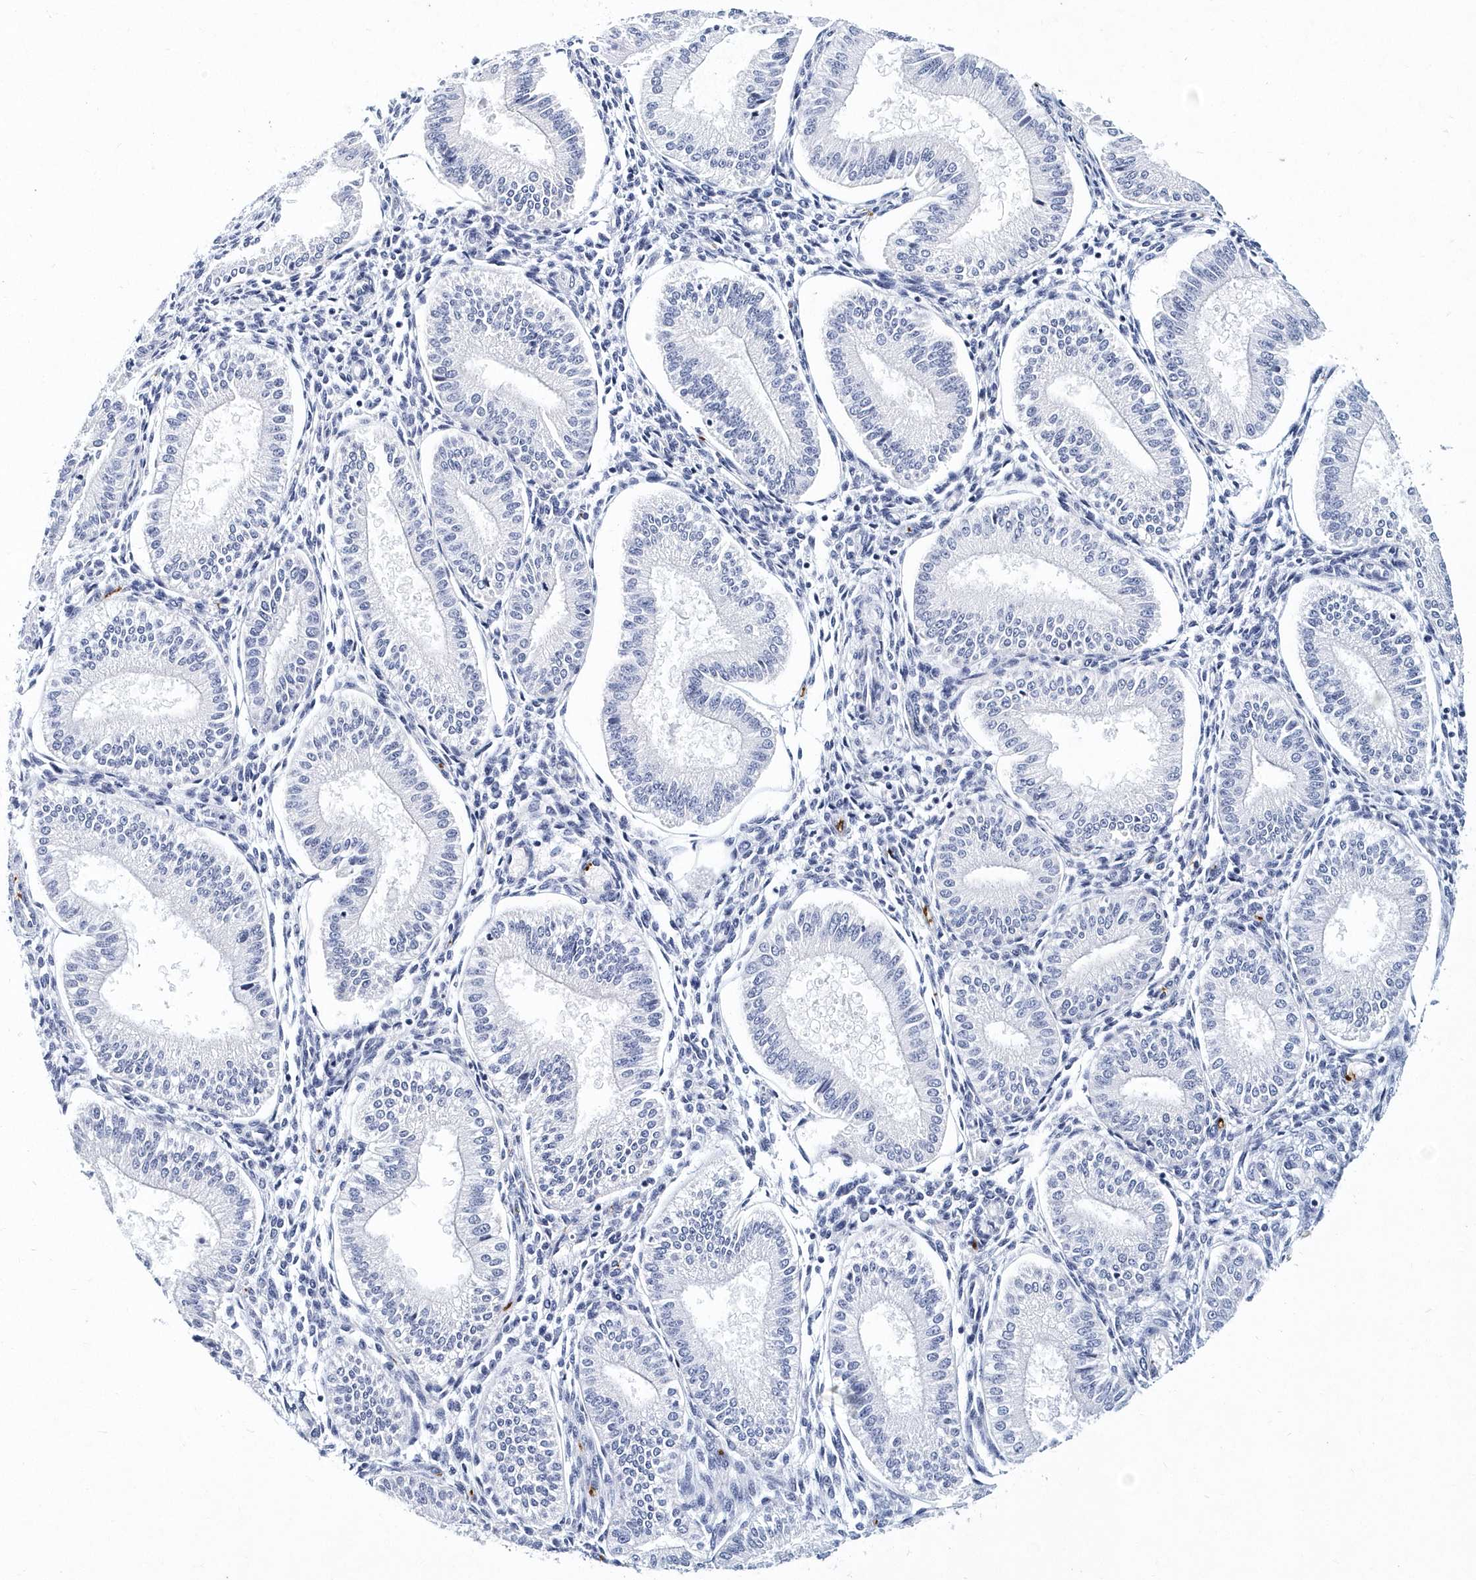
{"staining": {"intensity": "negative", "quantity": "none", "location": "none"}, "tissue": "endometrium", "cell_type": "Cells in endometrial stroma", "image_type": "normal", "snomed": [{"axis": "morphology", "description": "Normal tissue, NOS"}, {"axis": "topography", "description": "Endometrium"}], "caption": "Endometrium was stained to show a protein in brown. There is no significant expression in cells in endometrial stroma. (Stains: DAB (3,3'-diaminobenzidine) immunohistochemistry with hematoxylin counter stain, Microscopy: brightfield microscopy at high magnification).", "gene": "ITGA2B", "patient": {"sex": "female", "age": 39}}